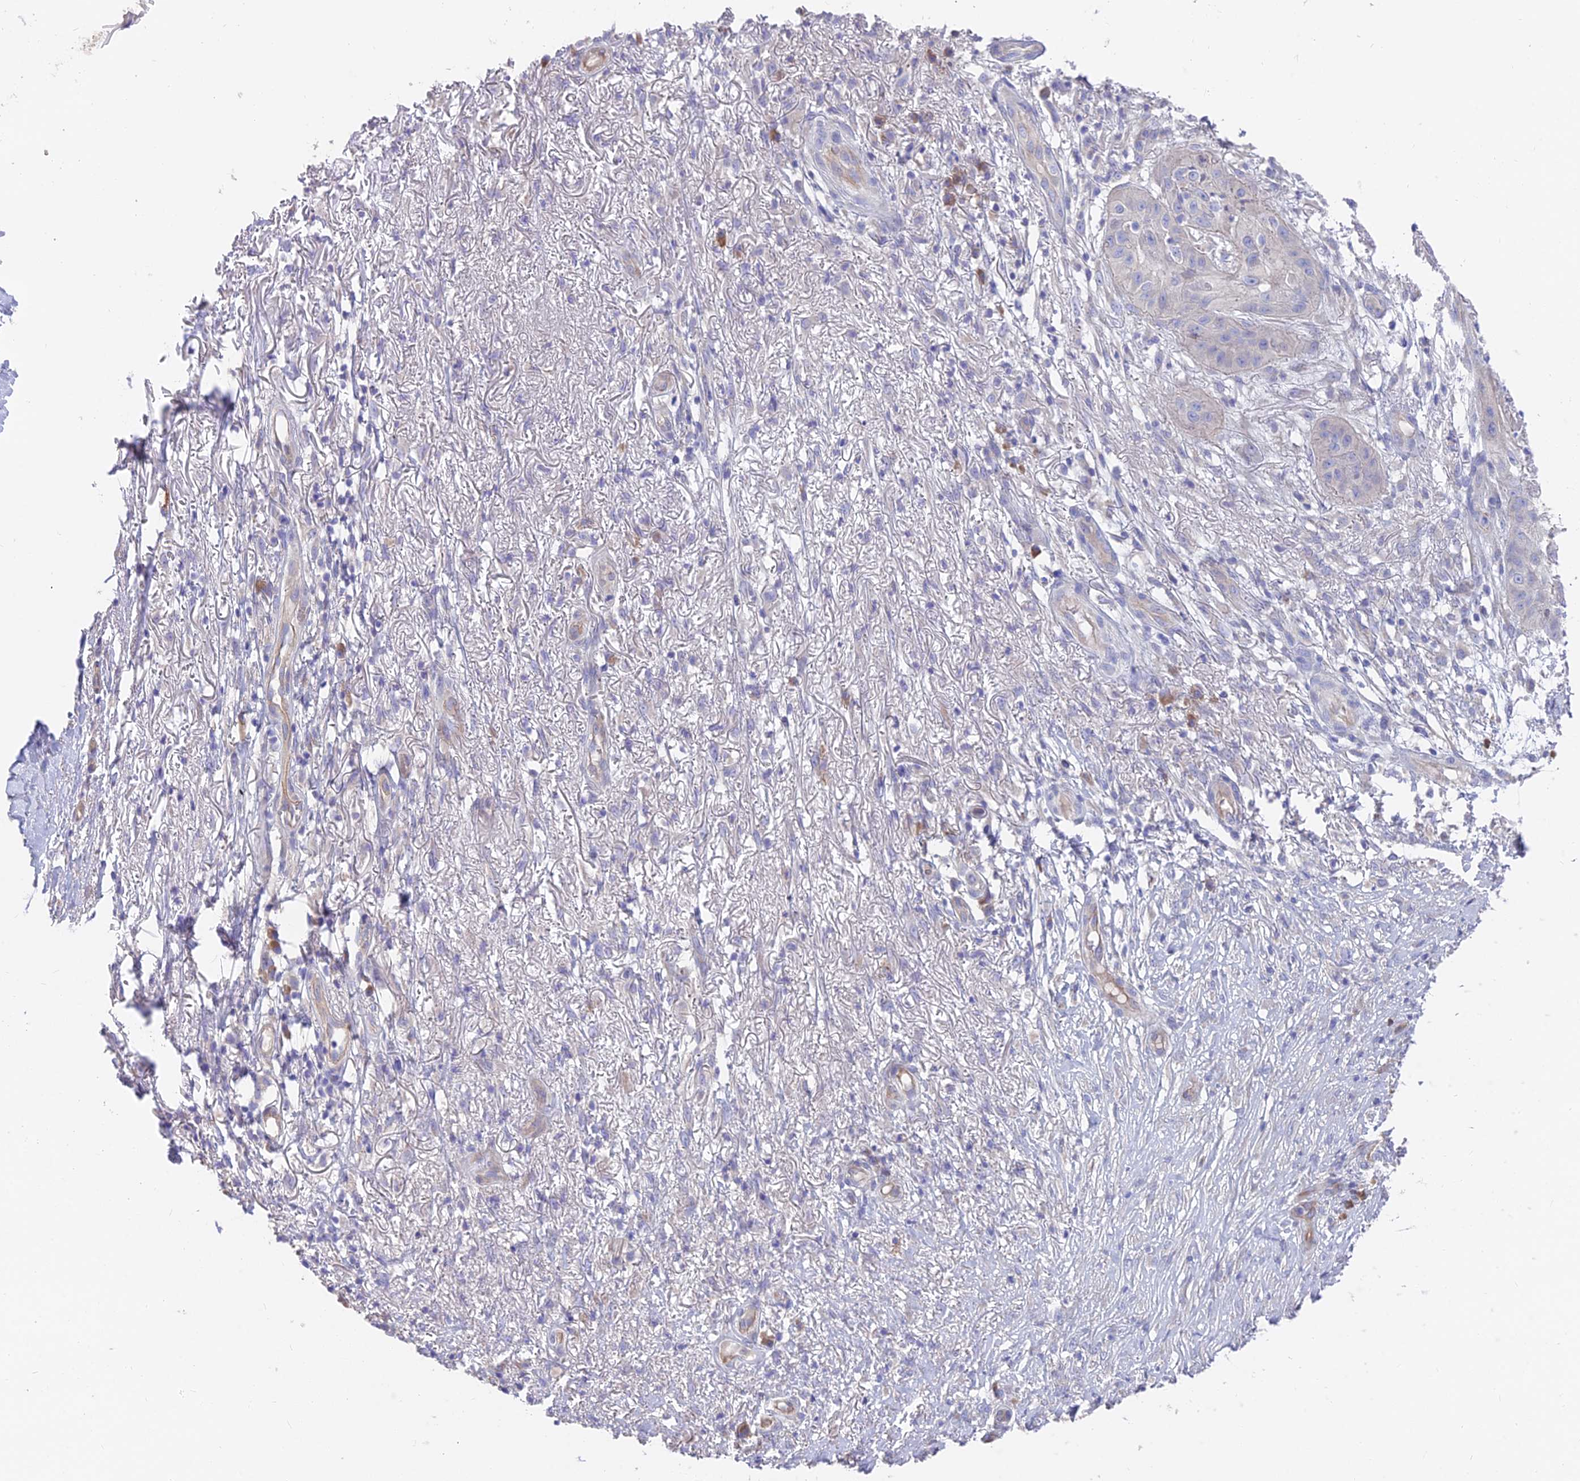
{"staining": {"intensity": "negative", "quantity": "none", "location": "none"}, "tissue": "skin cancer", "cell_type": "Tumor cells", "image_type": "cancer", "snomed": [{"axis": "morphology", "description": "Squamous cell carcinoma, NOS"}, {"axis": "topography", "description": "Skin"}], "caption": "A high-resolution image shows immunohistochemistry staining of skin squamous cell carcinoma, which demonstrates no significant expression in tumor cells. (DAB IHC with hematoxylin counter stain).", "gene": "FAM168B", "patient": {"sex": "male", "age": 70}}